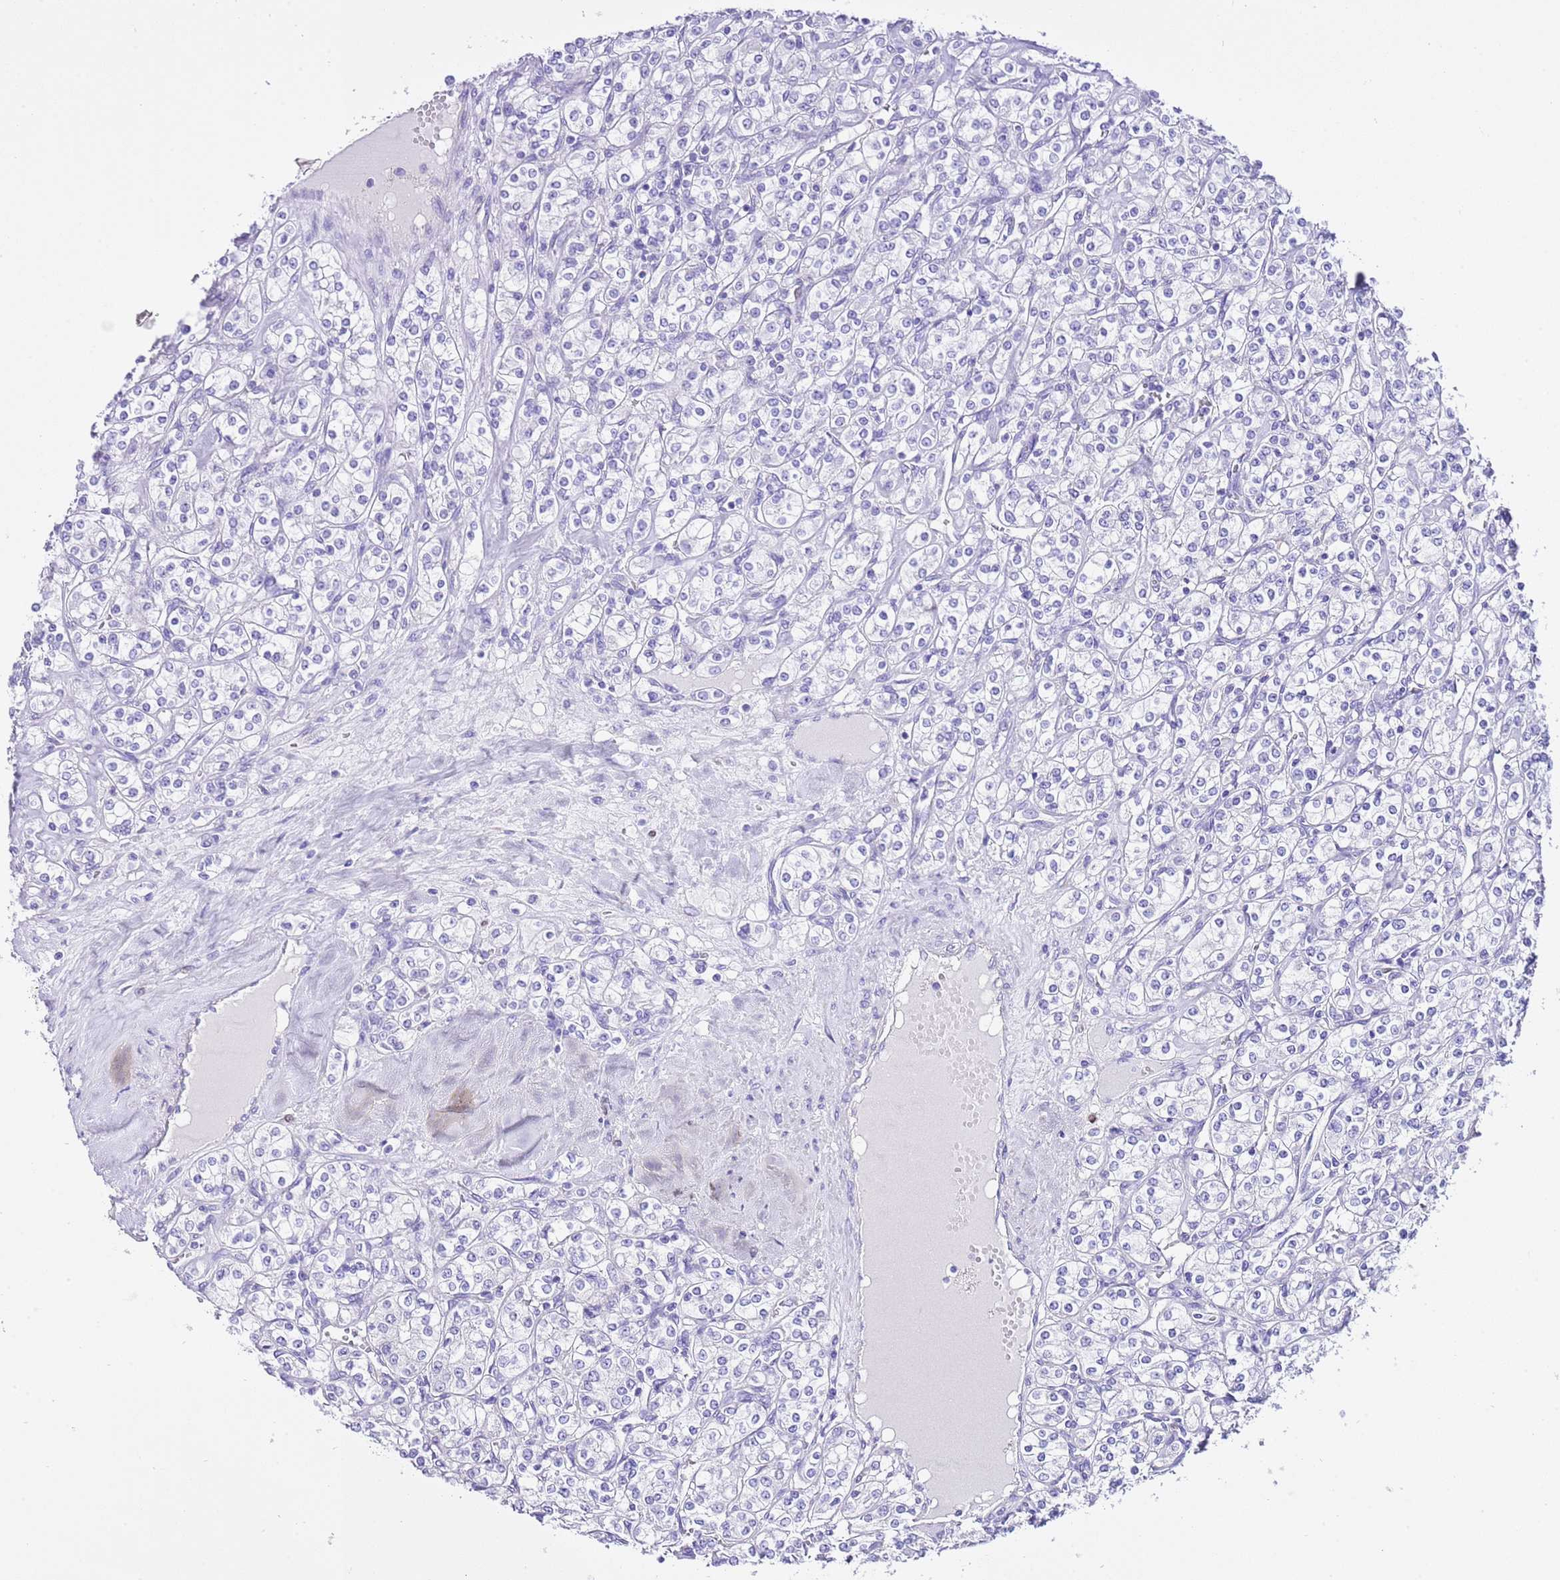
{"staining": {"intensity": "negative", "quantity": "none", "location": "none"}, "tissue": "renal cancer", "cell_type": "Tumor cells", "image_type": "cancer", "snomed": [{"axis": "morphology", "description": "Adenocarcinoma, NOS"}, {"axis": "topography", "description": "Kidney"}], "caption": "Immunohistochemistry micrograph of renal adenocarcinoma stained for a protein (brown), which displays no positivity in tumor cells. The staining was performed using DAB to visualize the protein expression in brown, while the nuclei were stained in blue with hematoxylin (Magnification: 20x).", "gene": "BHLHA15", "patient": {"sex": "male", "age": 77}}